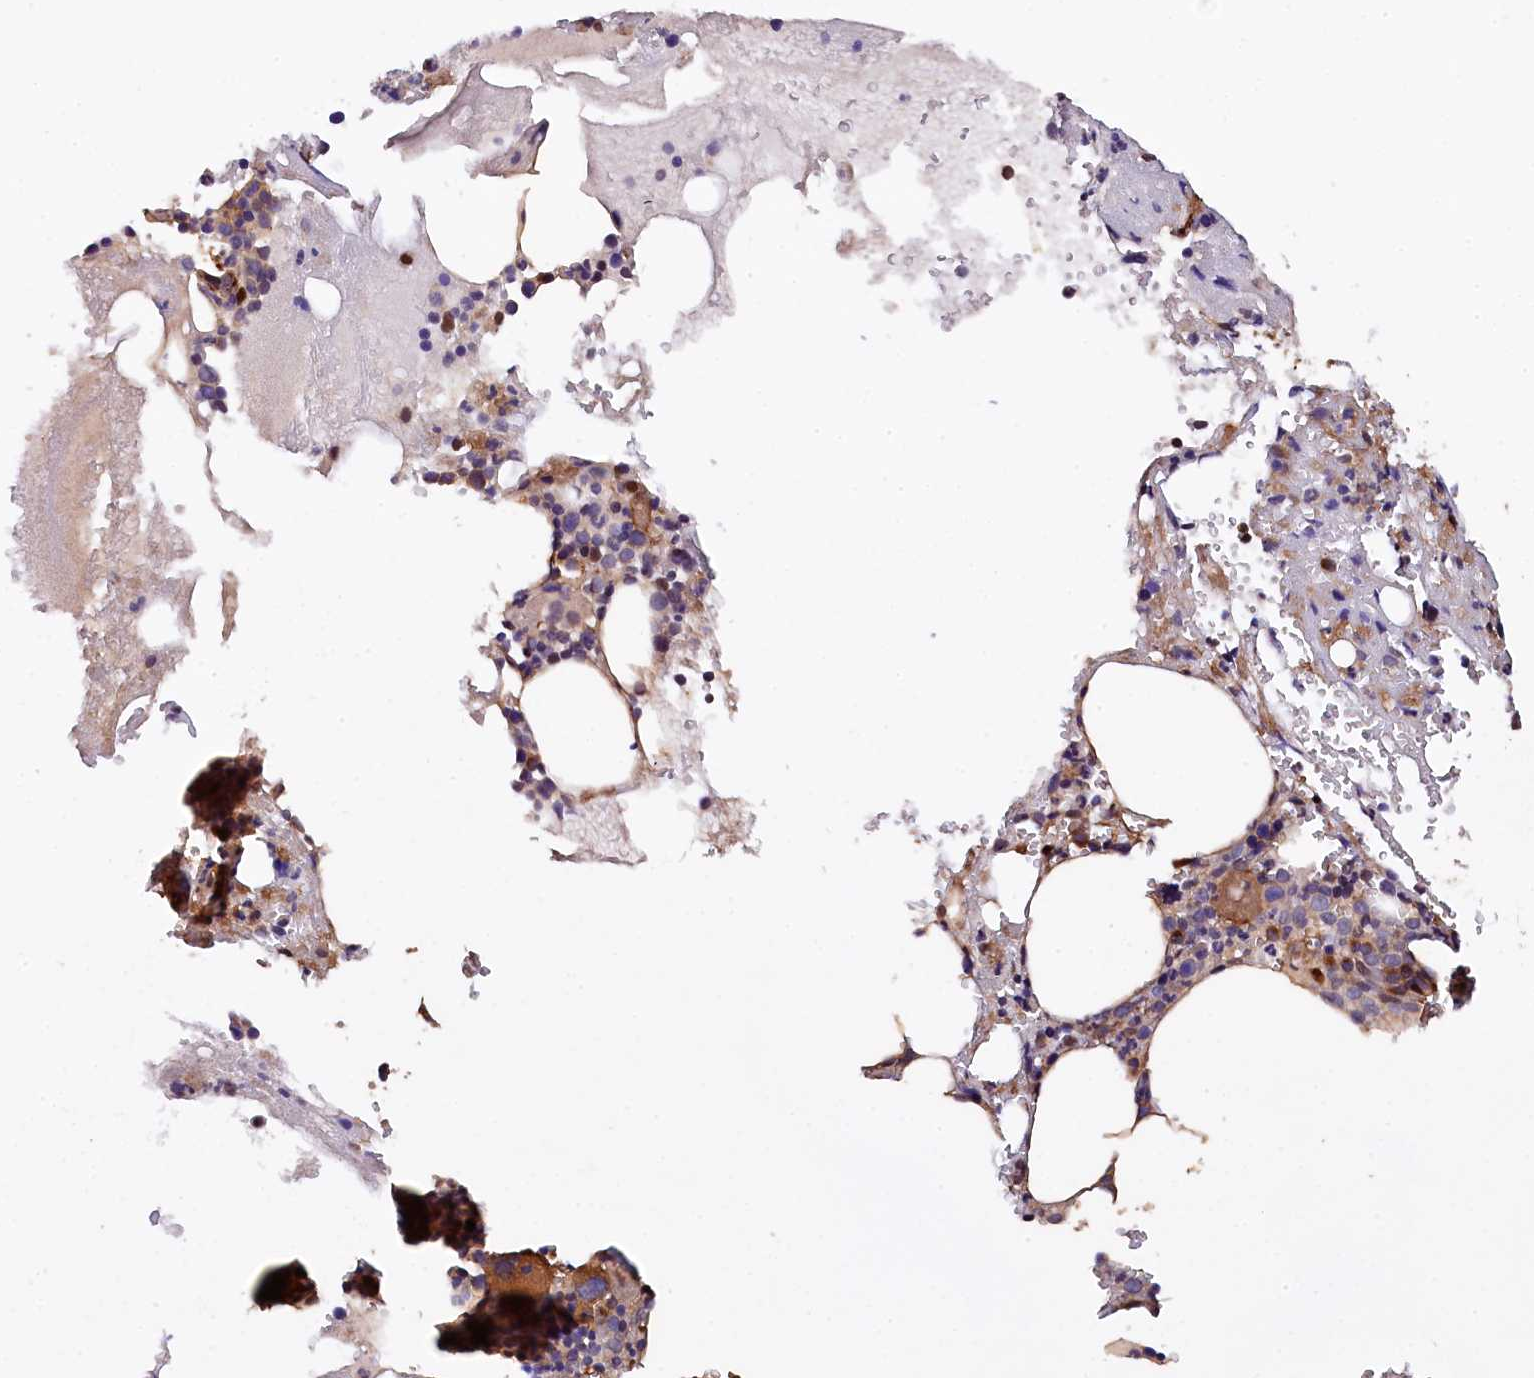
{"staining": {"intensity": "moderate", "quantity": "25%-75%", "location": "cytoplasmic/membranous"}, "tissue": "bone marrow", "cell_type": "Hematopoietic cells", "image_type": "normal", "snomed": [{"axis": "morphology", "description": "Normal tissue, NOS"}, {"axis": "topography", "description": "Bone marrow"}], "caption": "The photomicrograph shows immunohistochemical staining of benign bone marrow. There is moderate cytoplasmic/membranous positivity is identified in approximately 25%-75% of hematopoietic cells.", "gene": "KLC2", "patient": {"sex": "male", "age": 61}}